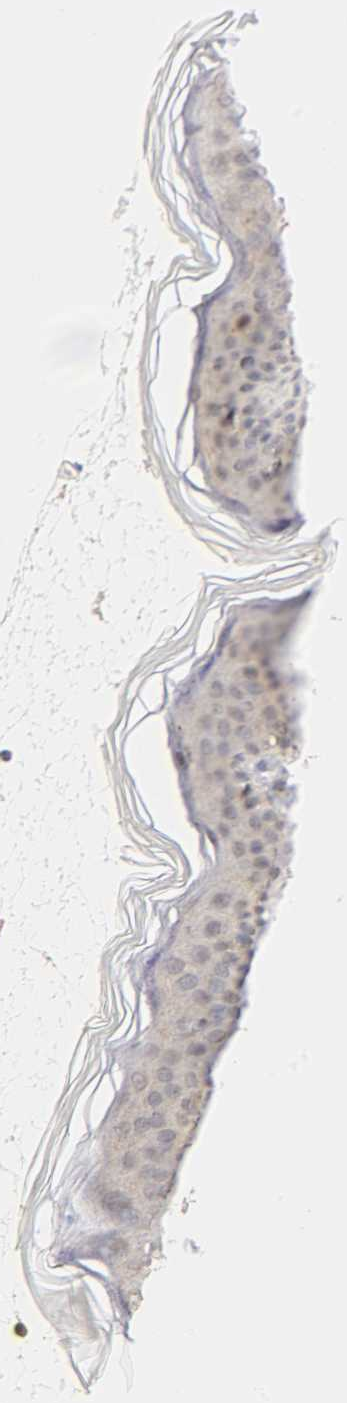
{"staining": {"intensity": "negative", "quantity": "none", "location": "none"}, "tissue": "skin", "cell_type": "Keratinocytes", "image_type": "normal", "snomed": [{"axis": "morphology", "description": "Normal tissue, NOS"}, {"axis": "topography", "description": "Skin"}], "caption": "IHC of benign human skin demonstrates no positivity in keratinocytes. (DAB (3,3'-diaminobenzidine) IHC, high magnification).", "gene": "CDC37", "patient": {"sex": "female", "age": 4}}